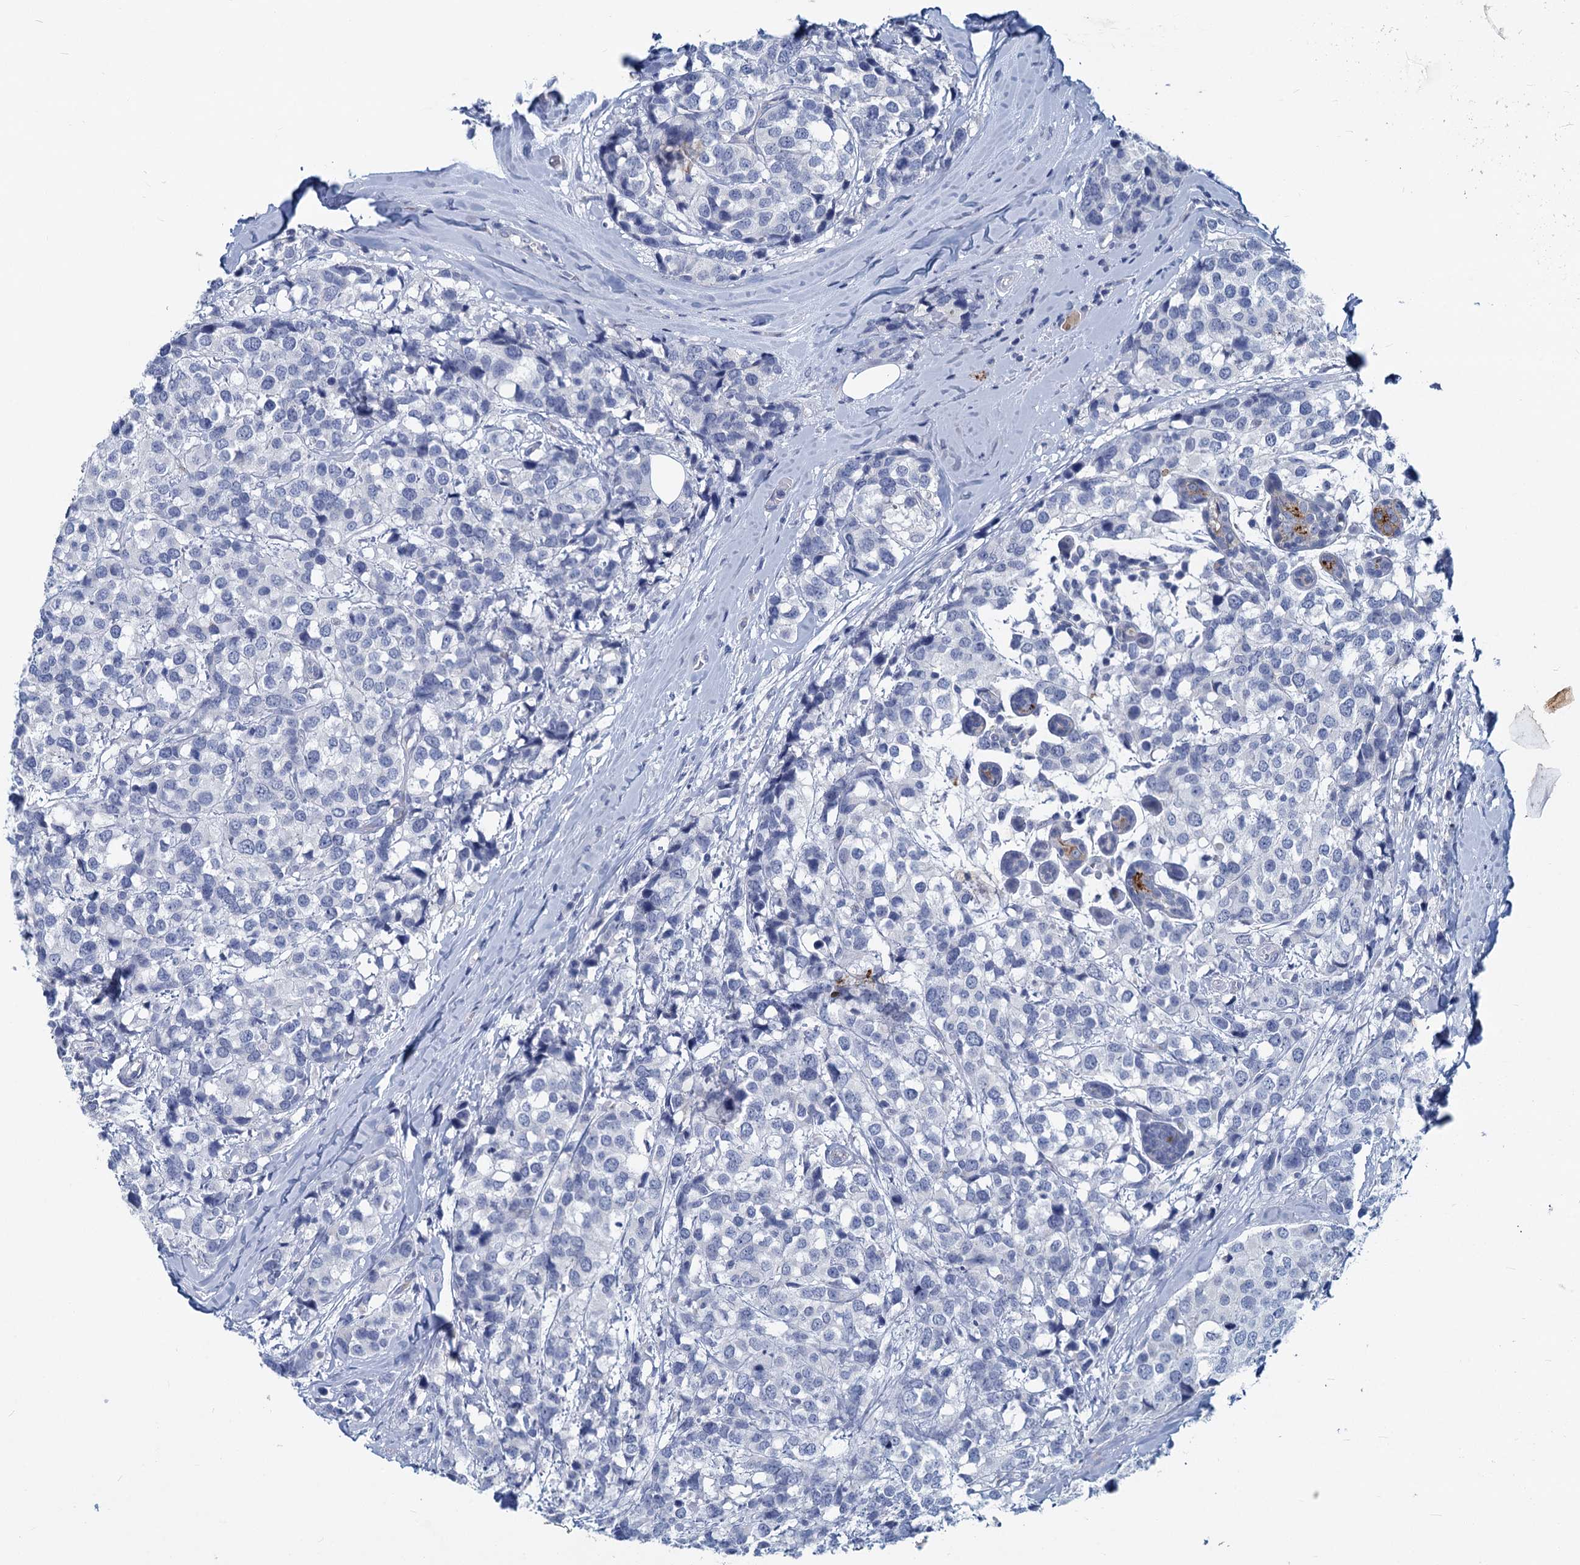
{"staining": {"intensity": "negative", "quantity": "none", "location": "none"}, "tissue": "breast cancer", "cell_type": "Tumor cells", "image_type": "cancer", "snomed": [{"axis": "morphology", "description": "Lobular carcinoma"}, {"axis": "topography", "description": "Breast"}], "caption": "Protein analysis of breast cancer (lobular carcinoma) exhibits no significant positivity in tumor cells.", "gene": "INSC", "patient": {"sex": "female", "age": 59}}